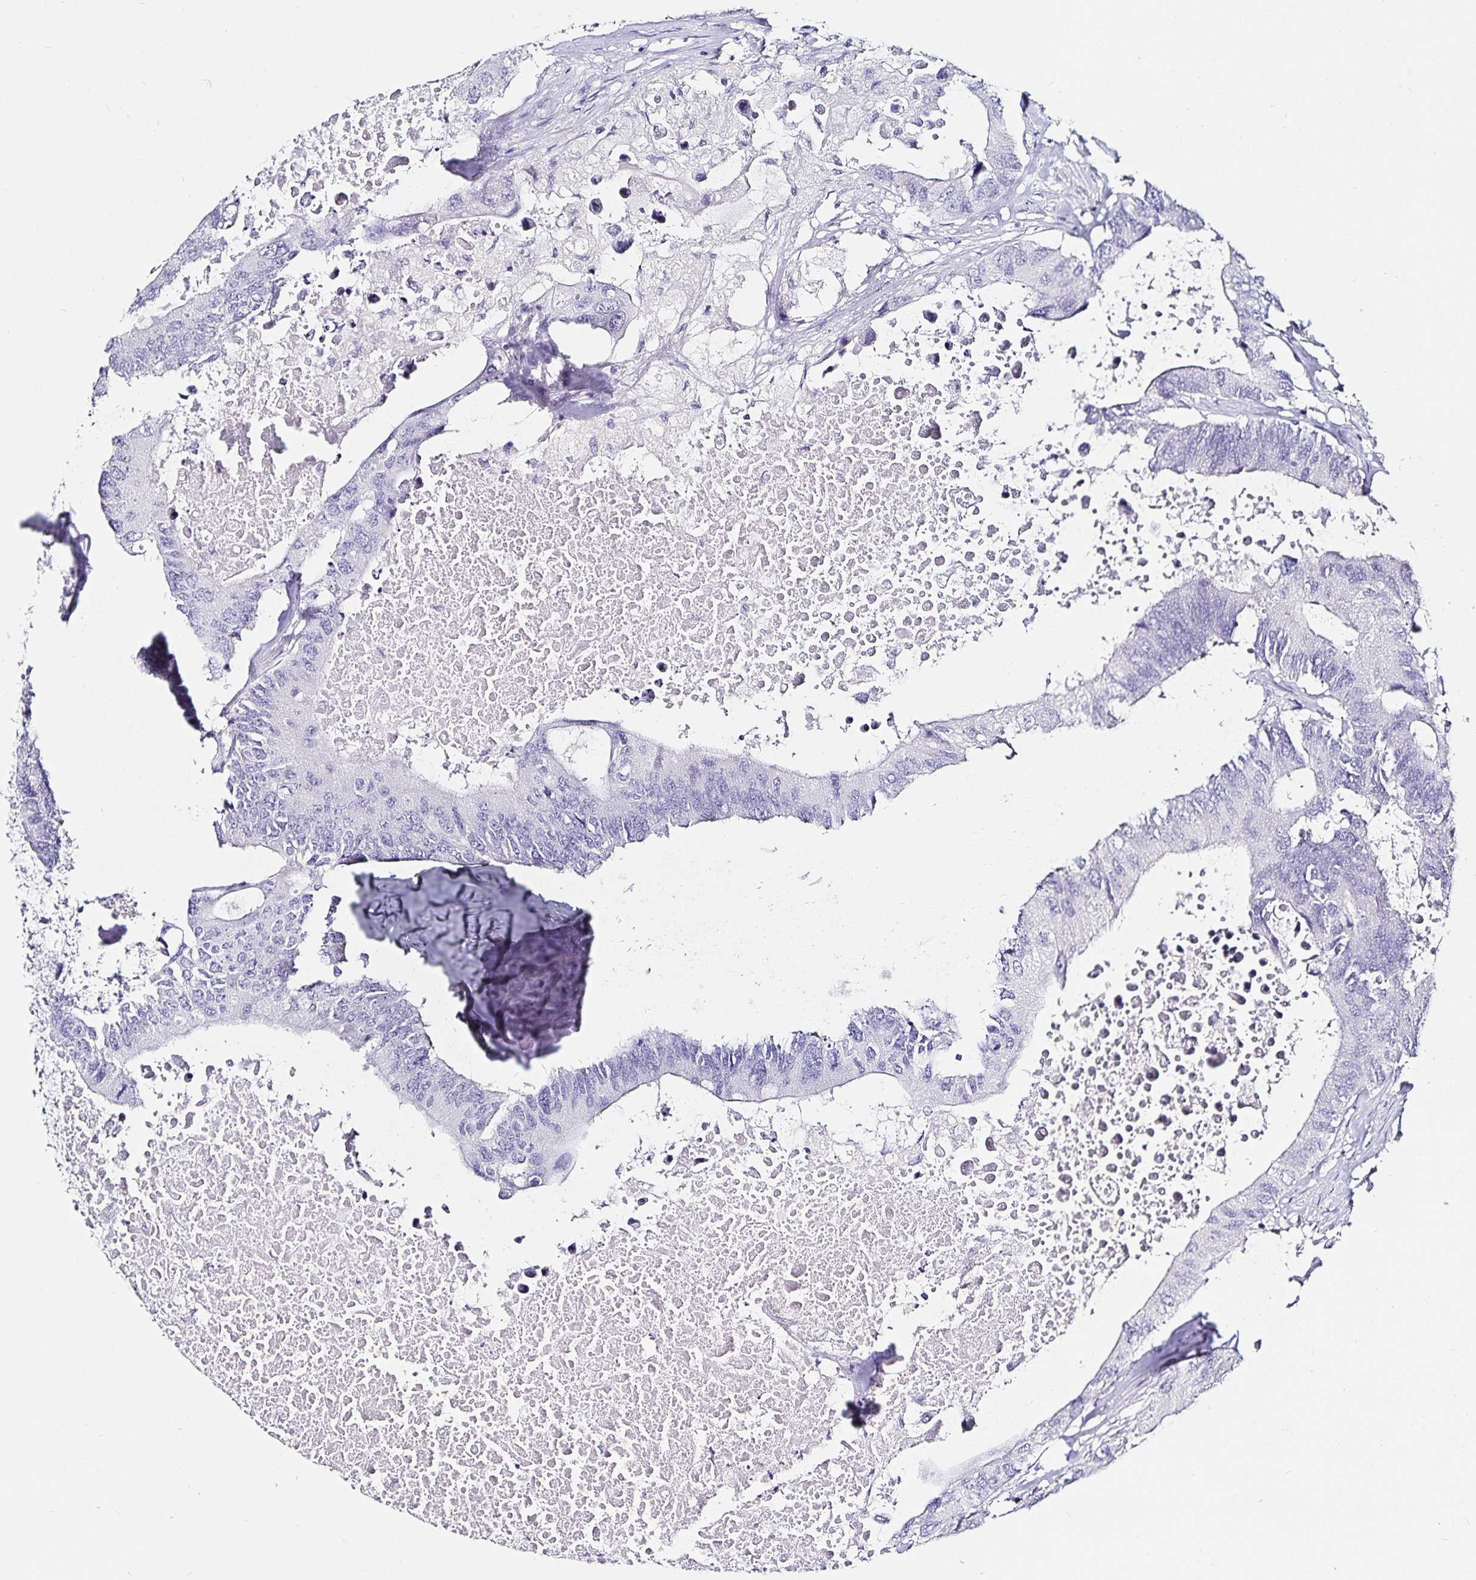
{"staining": {"intensity": "negative", "quantity": "none", "location": "none"}, "tissue": "colorectal cancer", "cell_type": "Tumor cells", "image_type": "cancer", "snomed": [{"axis": "morphology", "description": "Adenocarcinoma, NOS"}, {"axis": "topography", "description": "Colon"}], "caption": "An immunohistochemistry (IHC) micrograph of colorectal cancer (adenocarcinoma) is shown. There is no staining in tumor cells of colorectal cancer (adenocarcinoma).", "gene": "TSPAN7", "patient": {"sex": "male", "age": 71}}